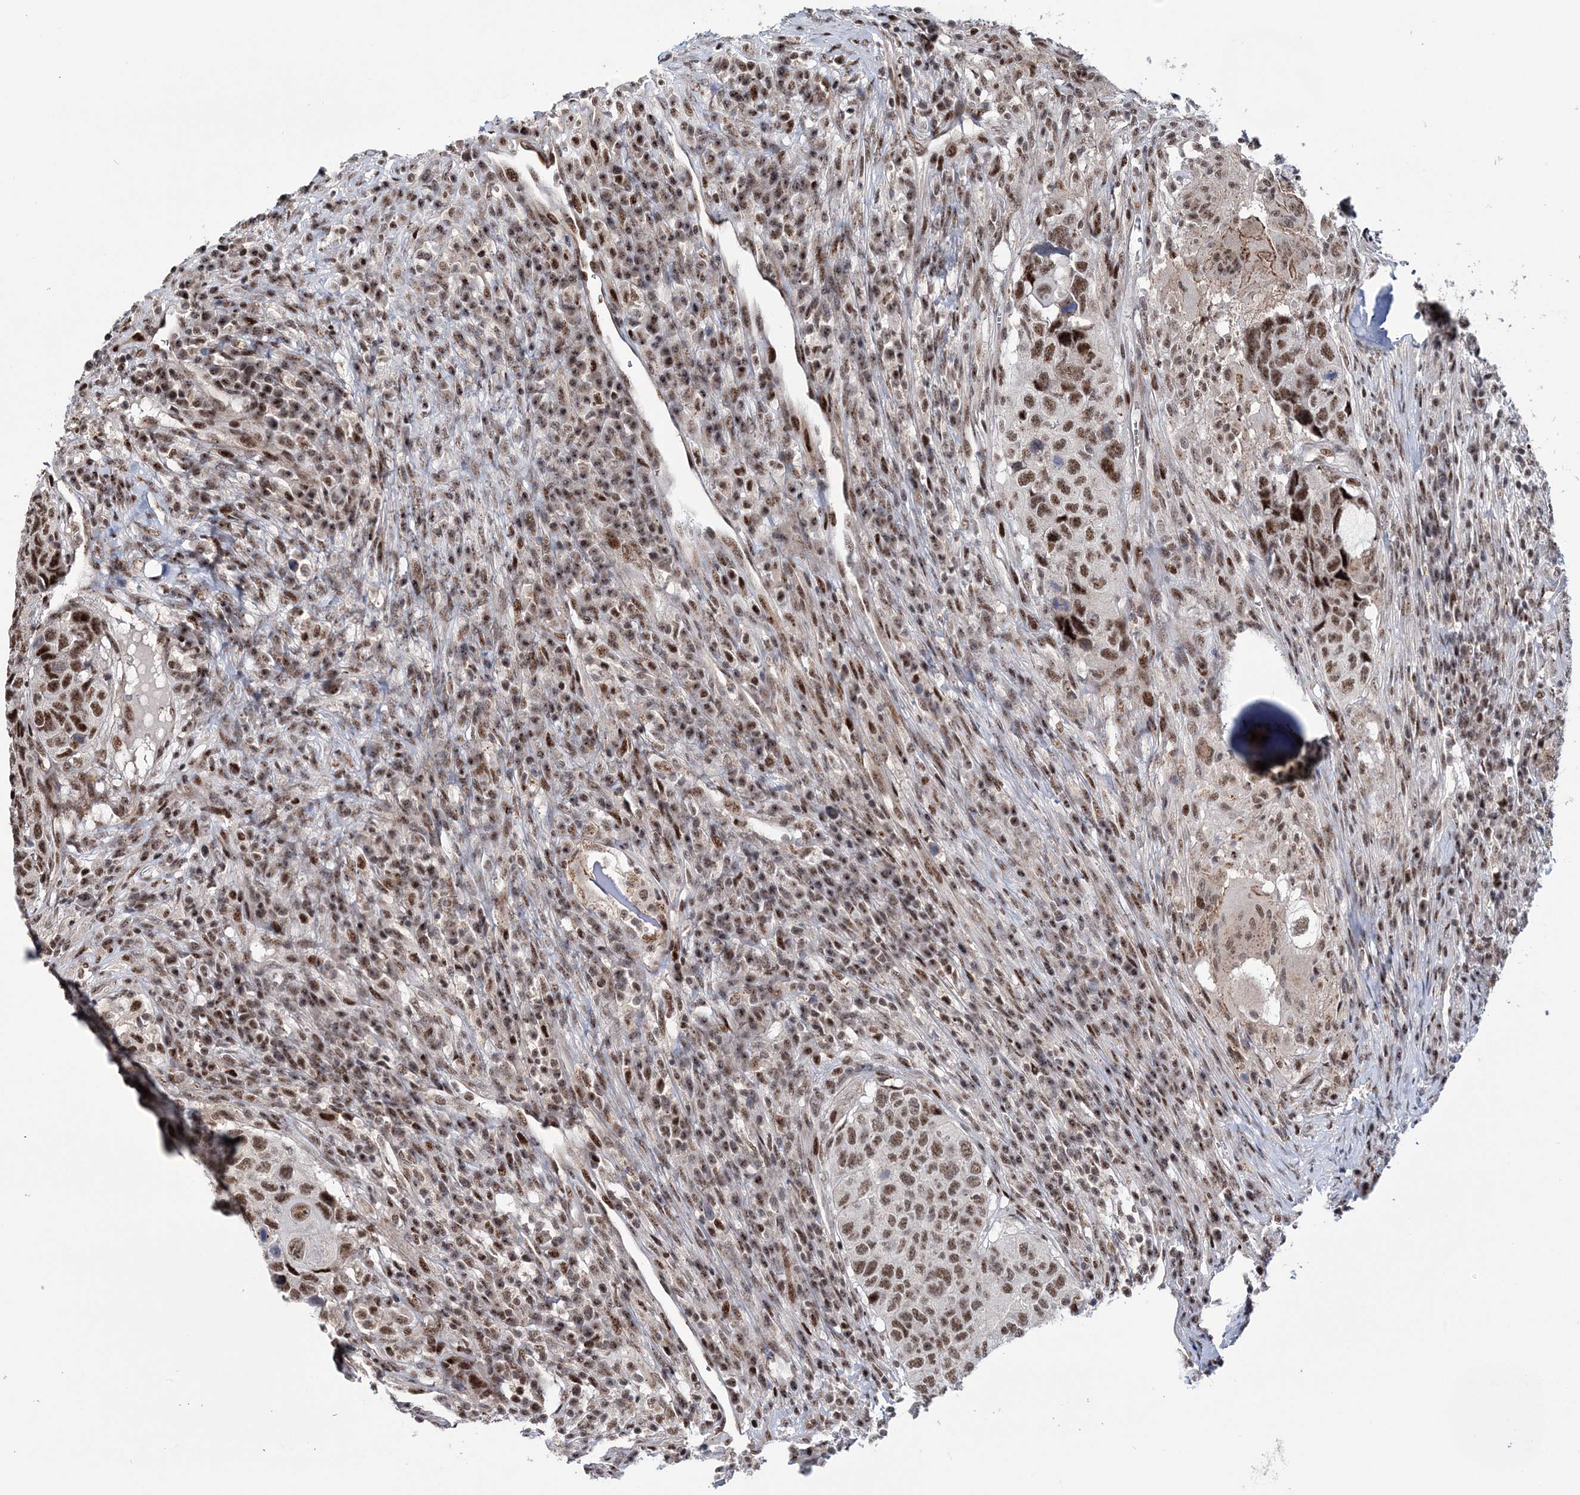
{"staining": {"intensity": "moderate", "quantity": ">75%", "location": "nuclear"}, "tissue": "head and neck cancer", "cell_type": "Tumor cells", "image_type": "cancer", "snomed": [{"axis": "morphology", "description": "Squamous cell carcinoma, NOS"}, {"axis": "topography", "description": "Head-Neck"}], "caption": "Brown immunohistochemical staining in human head and neck cancer (squamous cell carcinoma) shows moderate nuclear expression in approximately >75% of tumor cells.", "gene": "TATDN2", "patient": {"sex": "male", "age": 66}}